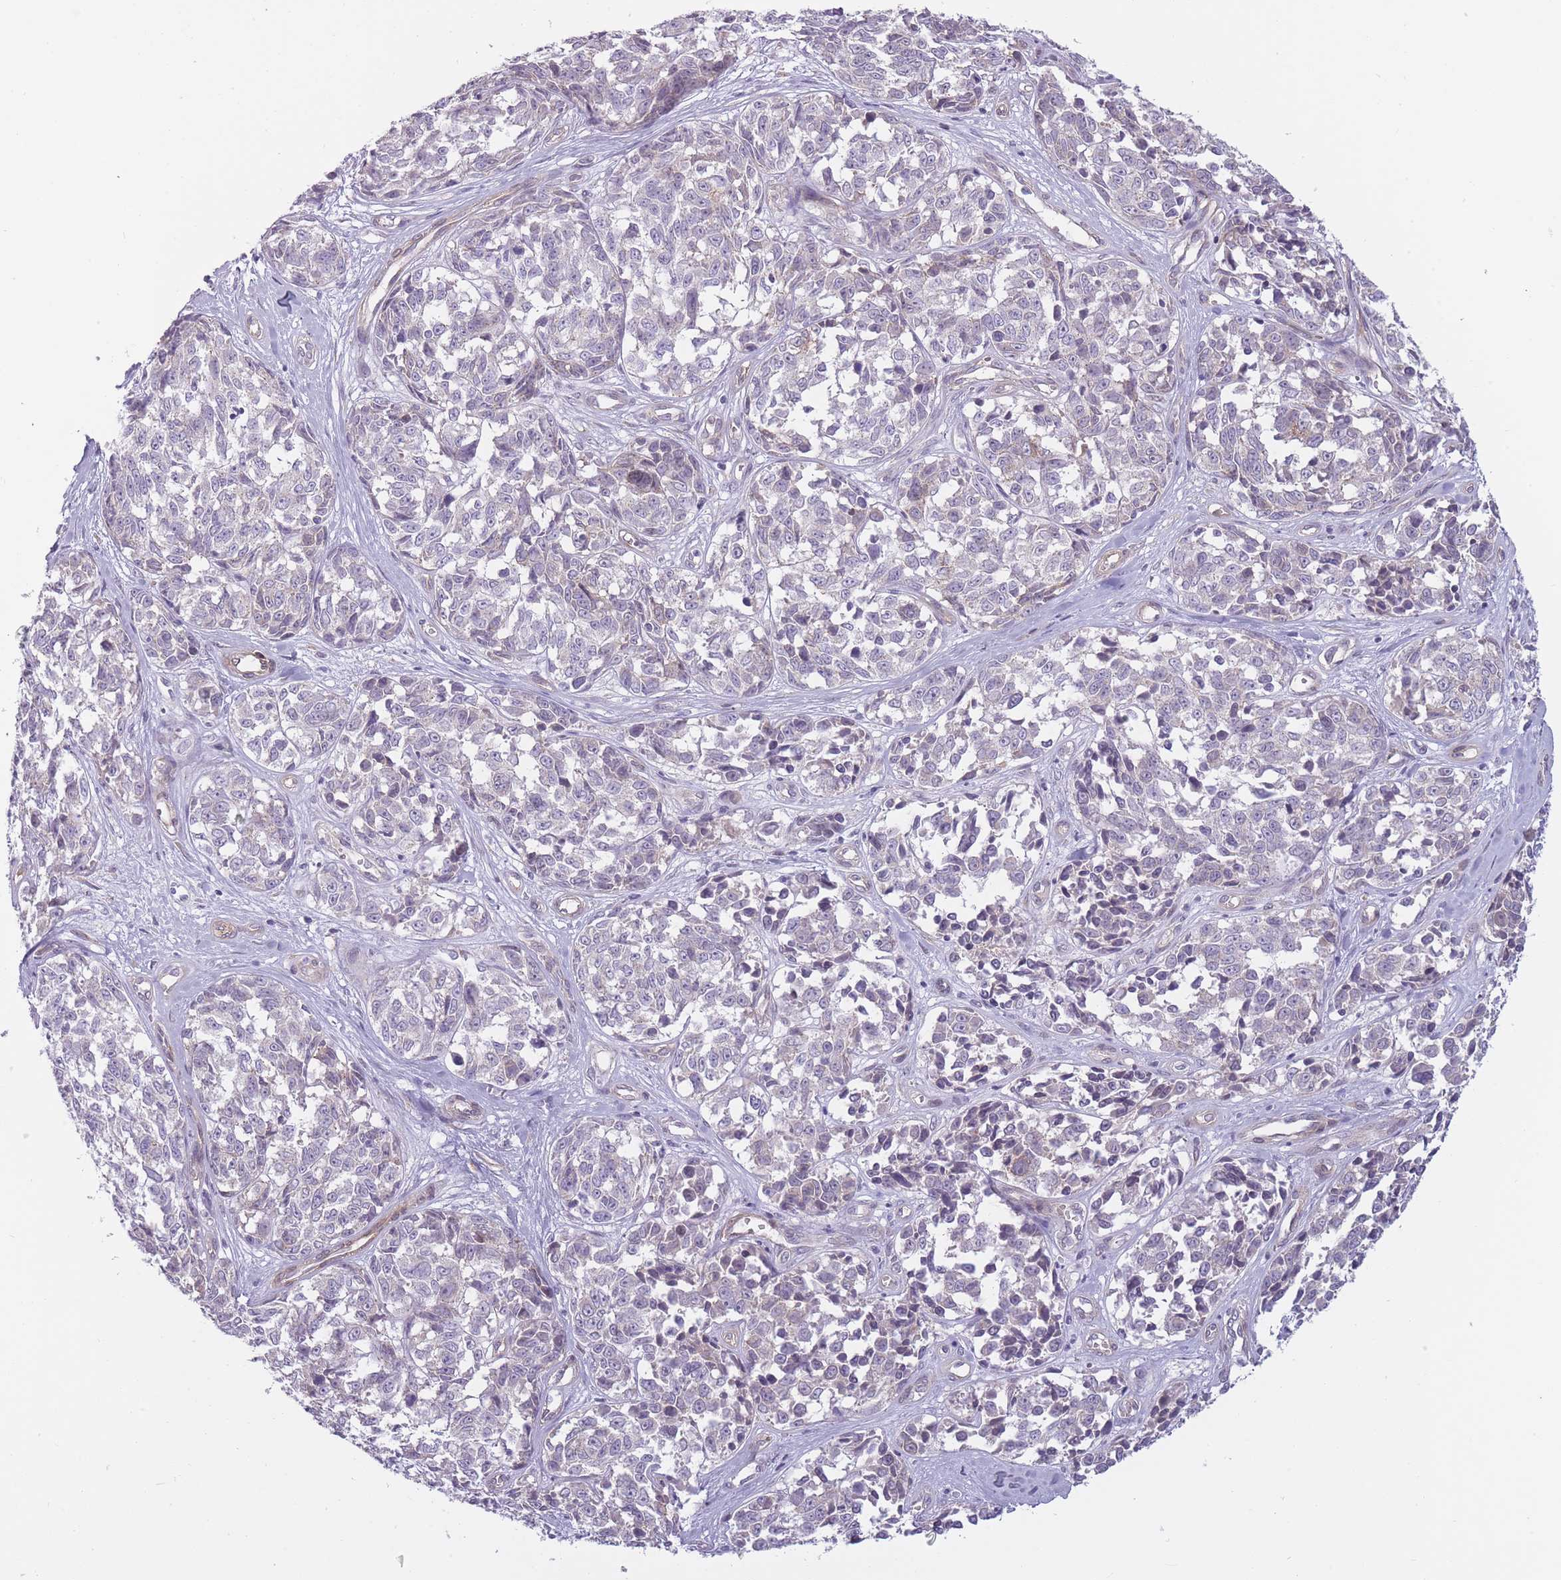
{"staining": {"intensity": "negative", "quantity": "none", "location": "none"}, "tissue": "melanoma", "cell_type": "Tumor cells", "image_type": "cancer", "snomed": [{"axis": "morphology", "description": "Normal tissue, NOS"}, {"axis": "morphology", "description": "Malignant melanoma, NOS"}, {"axis": "topography", "description": "Skin"}], "caption": "Immunohistochemistry histopathology image of human malignant melanoma stained for a protein (brown), which displays no positivity in tumor cells.", "gene": "PGRMC2", "patient": {"sex": "female", "age": 64}}